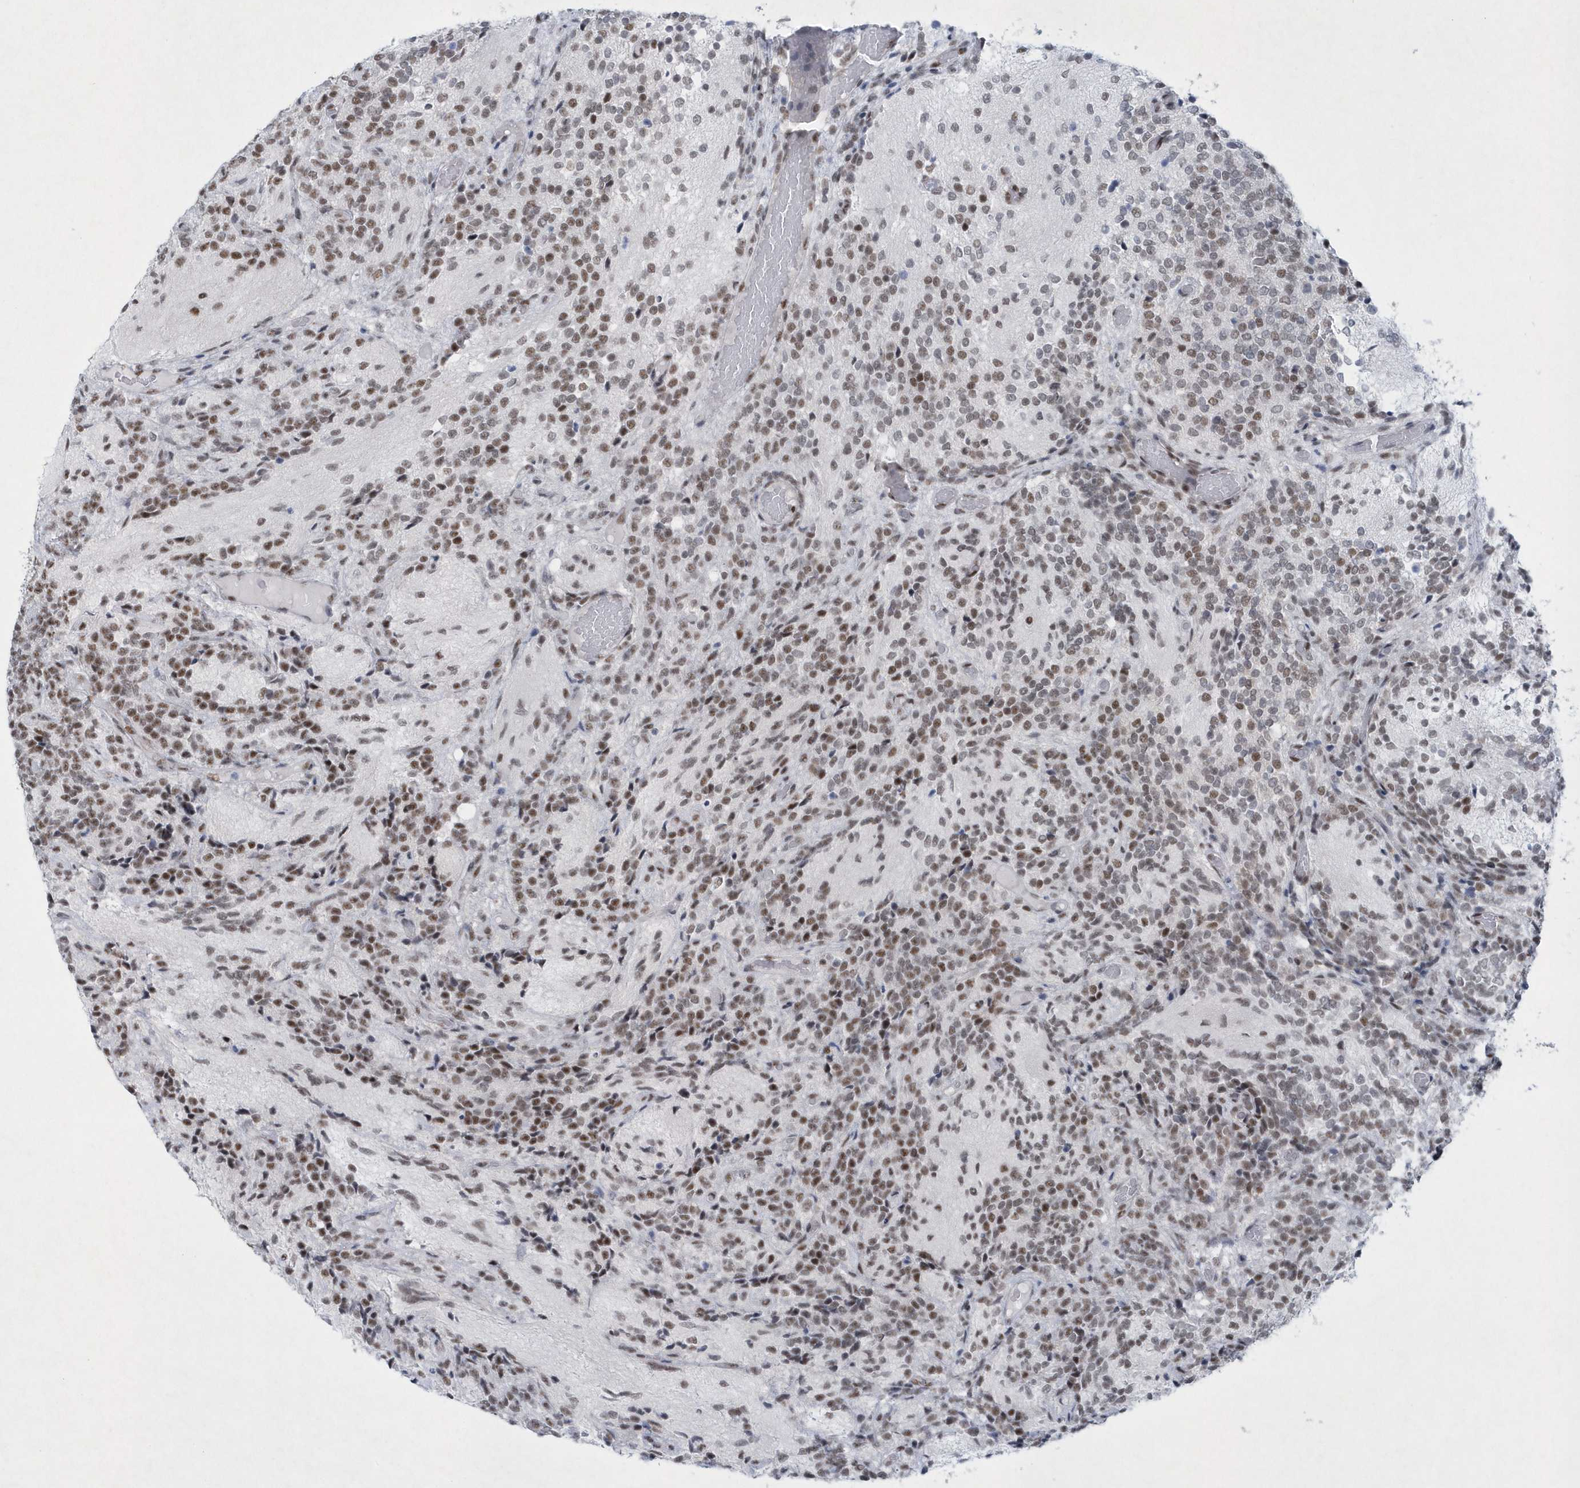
{"staining": {"intensity": "moderate", "quantity": ">75%", "location": "nuclear"}, "tissue": "glioma", "cell_type": "Tumor cells", "image_type": "cancer", "snomed": [{"axis": "morphology", "description": "Glioma, malignant, Low grade"}, {"axis": "topography", "description": "Brain"}], "caption": "Immunohistochemistry of glioma demonstrates medium levels of moderate nuclear staining in about >75% of tumor cells.", "gene": "DCLRE1A", "patient": {"sex": "female", "age": 1}}